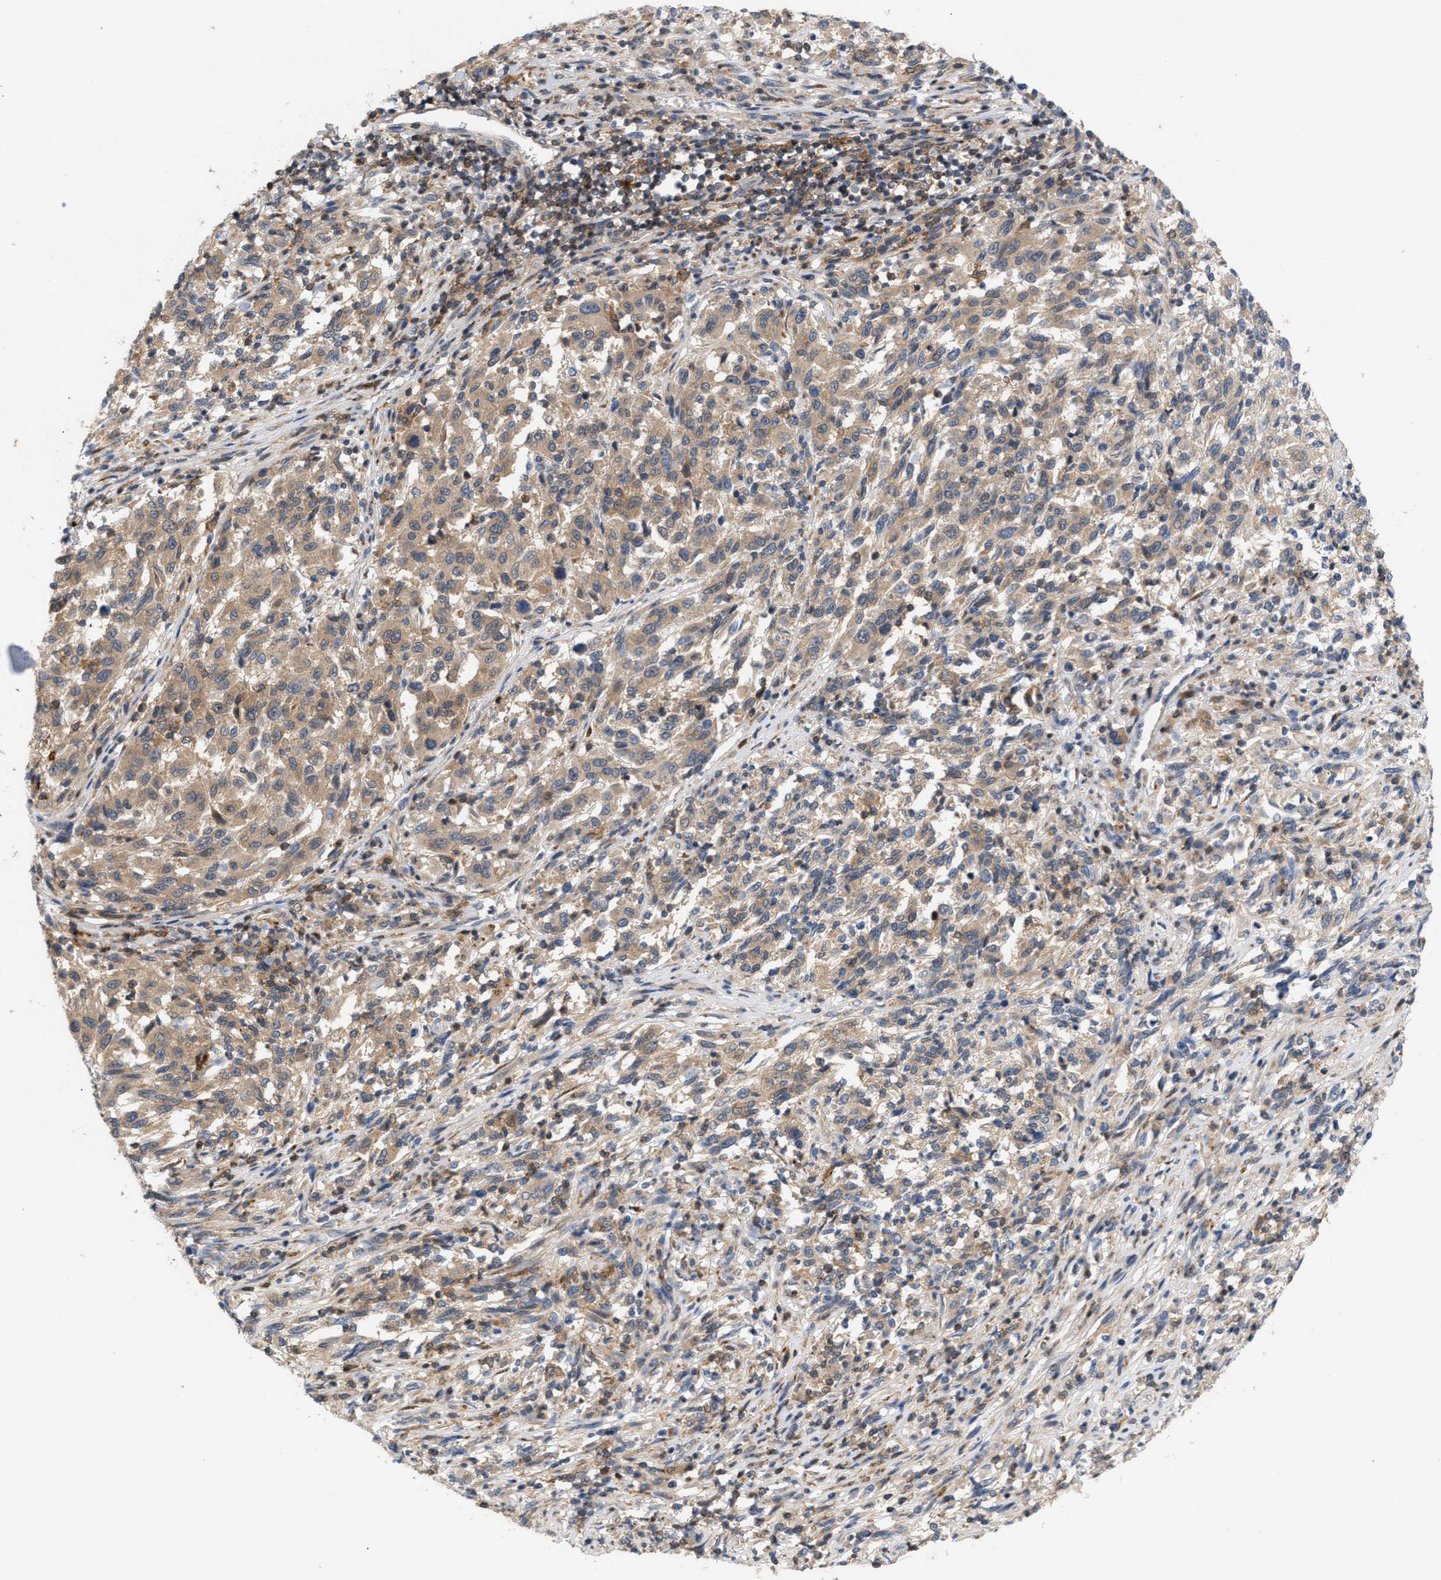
{"staining": {"intensity": "moderate", "quantity": ">75%", "location": "cytoplasmic/membranous"}, "tissue": "melanoma", "cell_type": "Tumor cells", "image_type": "cancer", "snomed": [{"axis": "morphology", "description": "Malignant melanoma, Metastatic site"}, {"axis": "topography", "description": "Lymph node"}], "caption": "The immunohistochemical stain highlights moderate cytoplasmic/membranous staining in tumor cells of melanoma tissue.", "gene": "DBNL", "patient": {"sex": "male", "age": 61}}